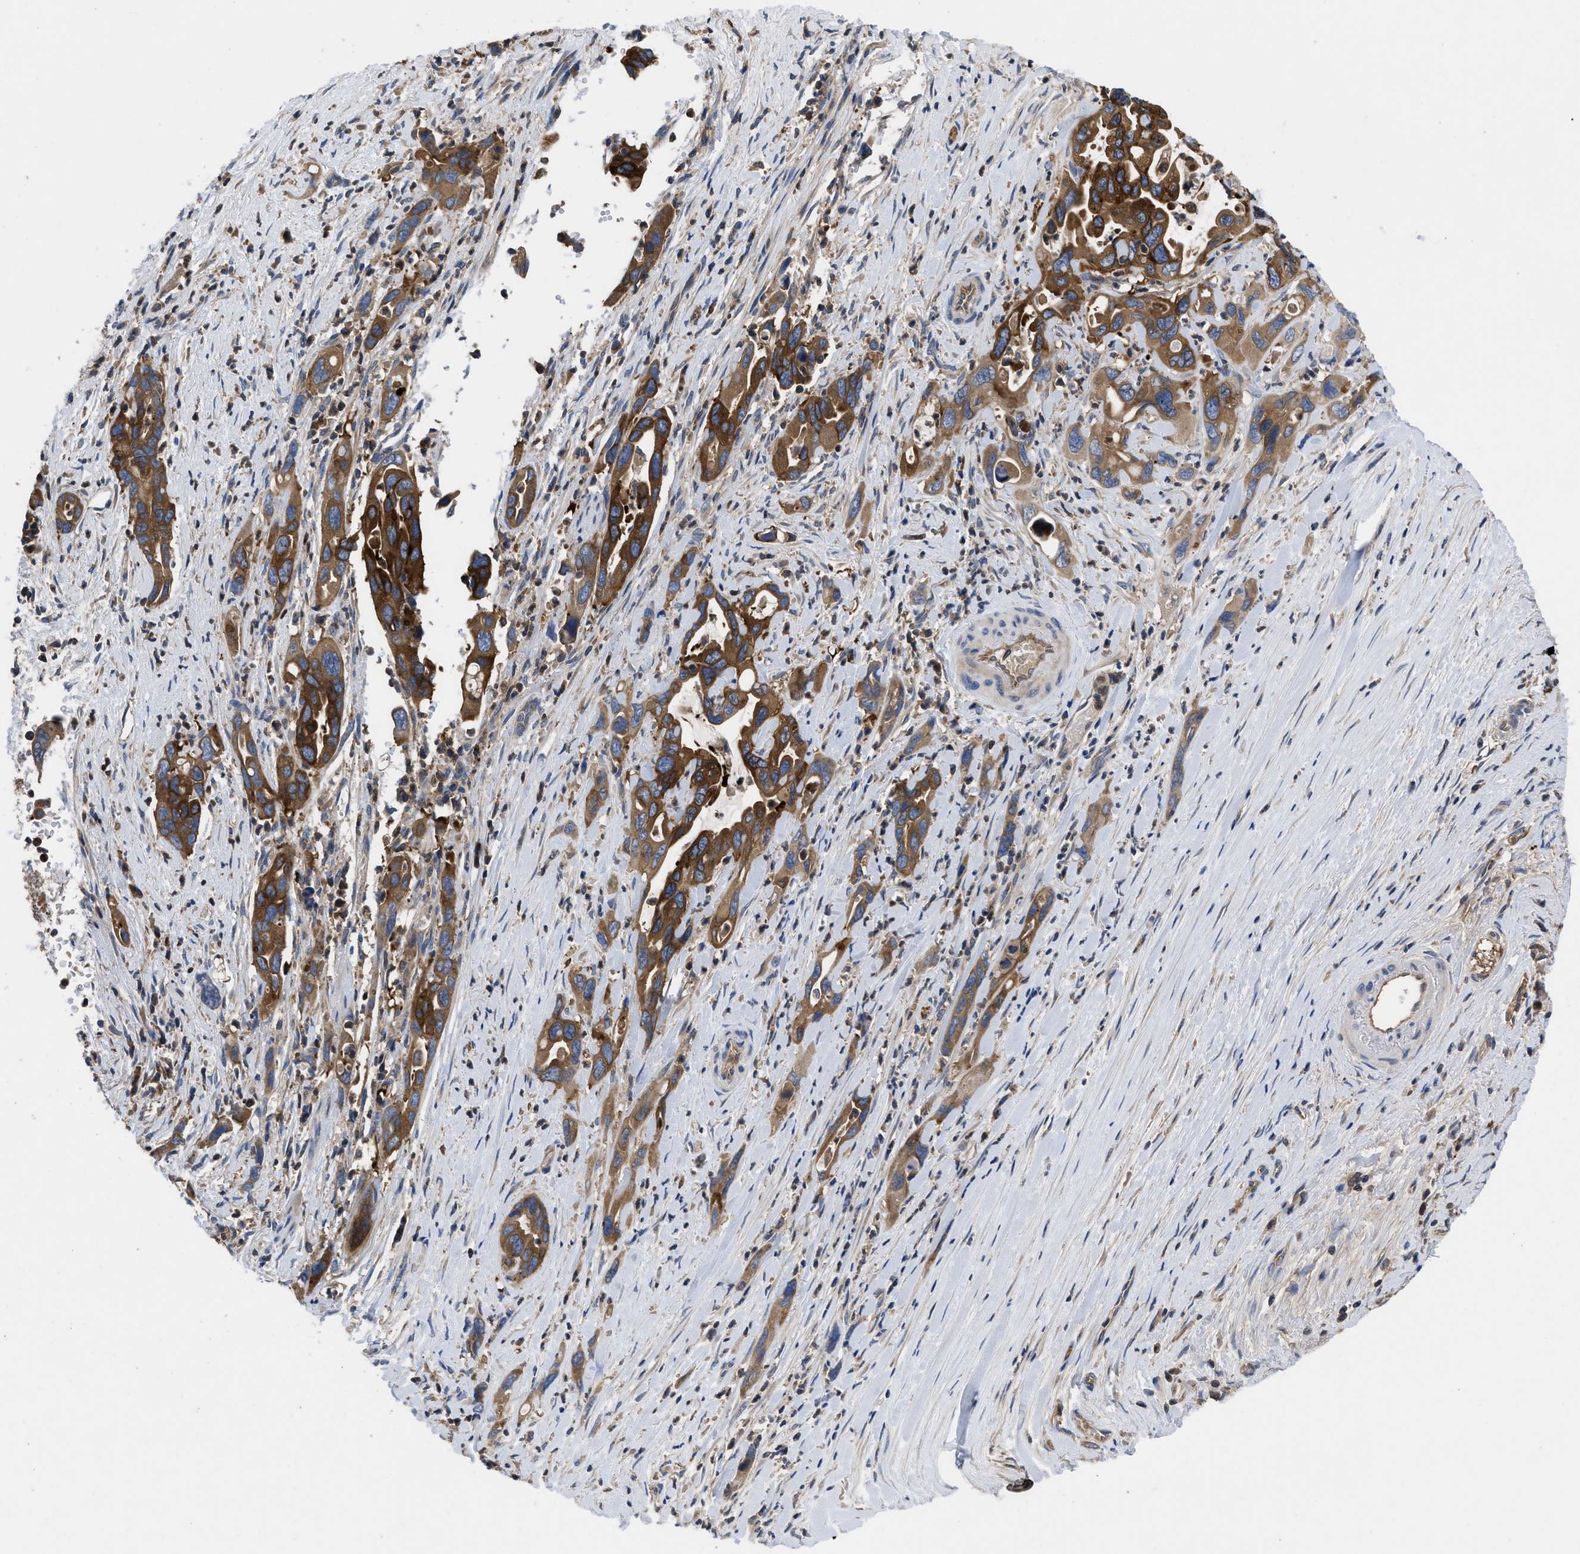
{"staining": {"intensity": "strong", "quantity": ">75%", "location": "cytoplasmic/membranous"}, "tissue": "pancreatic cancer", "cell_type": "Tumor cells", "image_type": "cancer", "snomed": [{"axis": "morphology", "description": "Adenocarcinoma, NOS"}, {"axis": "topography", "description": "Pancreas"}], "caption": "Immunohistochemistry (DAB) staining of adenocarcinoma (pancreatic) shows strong cytoplasmic/membranous protein staining in approximately >75% of tumor cells. (IHC, brightfield microscopy, high magnification).", "gene": "YBEY", "patient": {"sex": "female", "age": 70}}